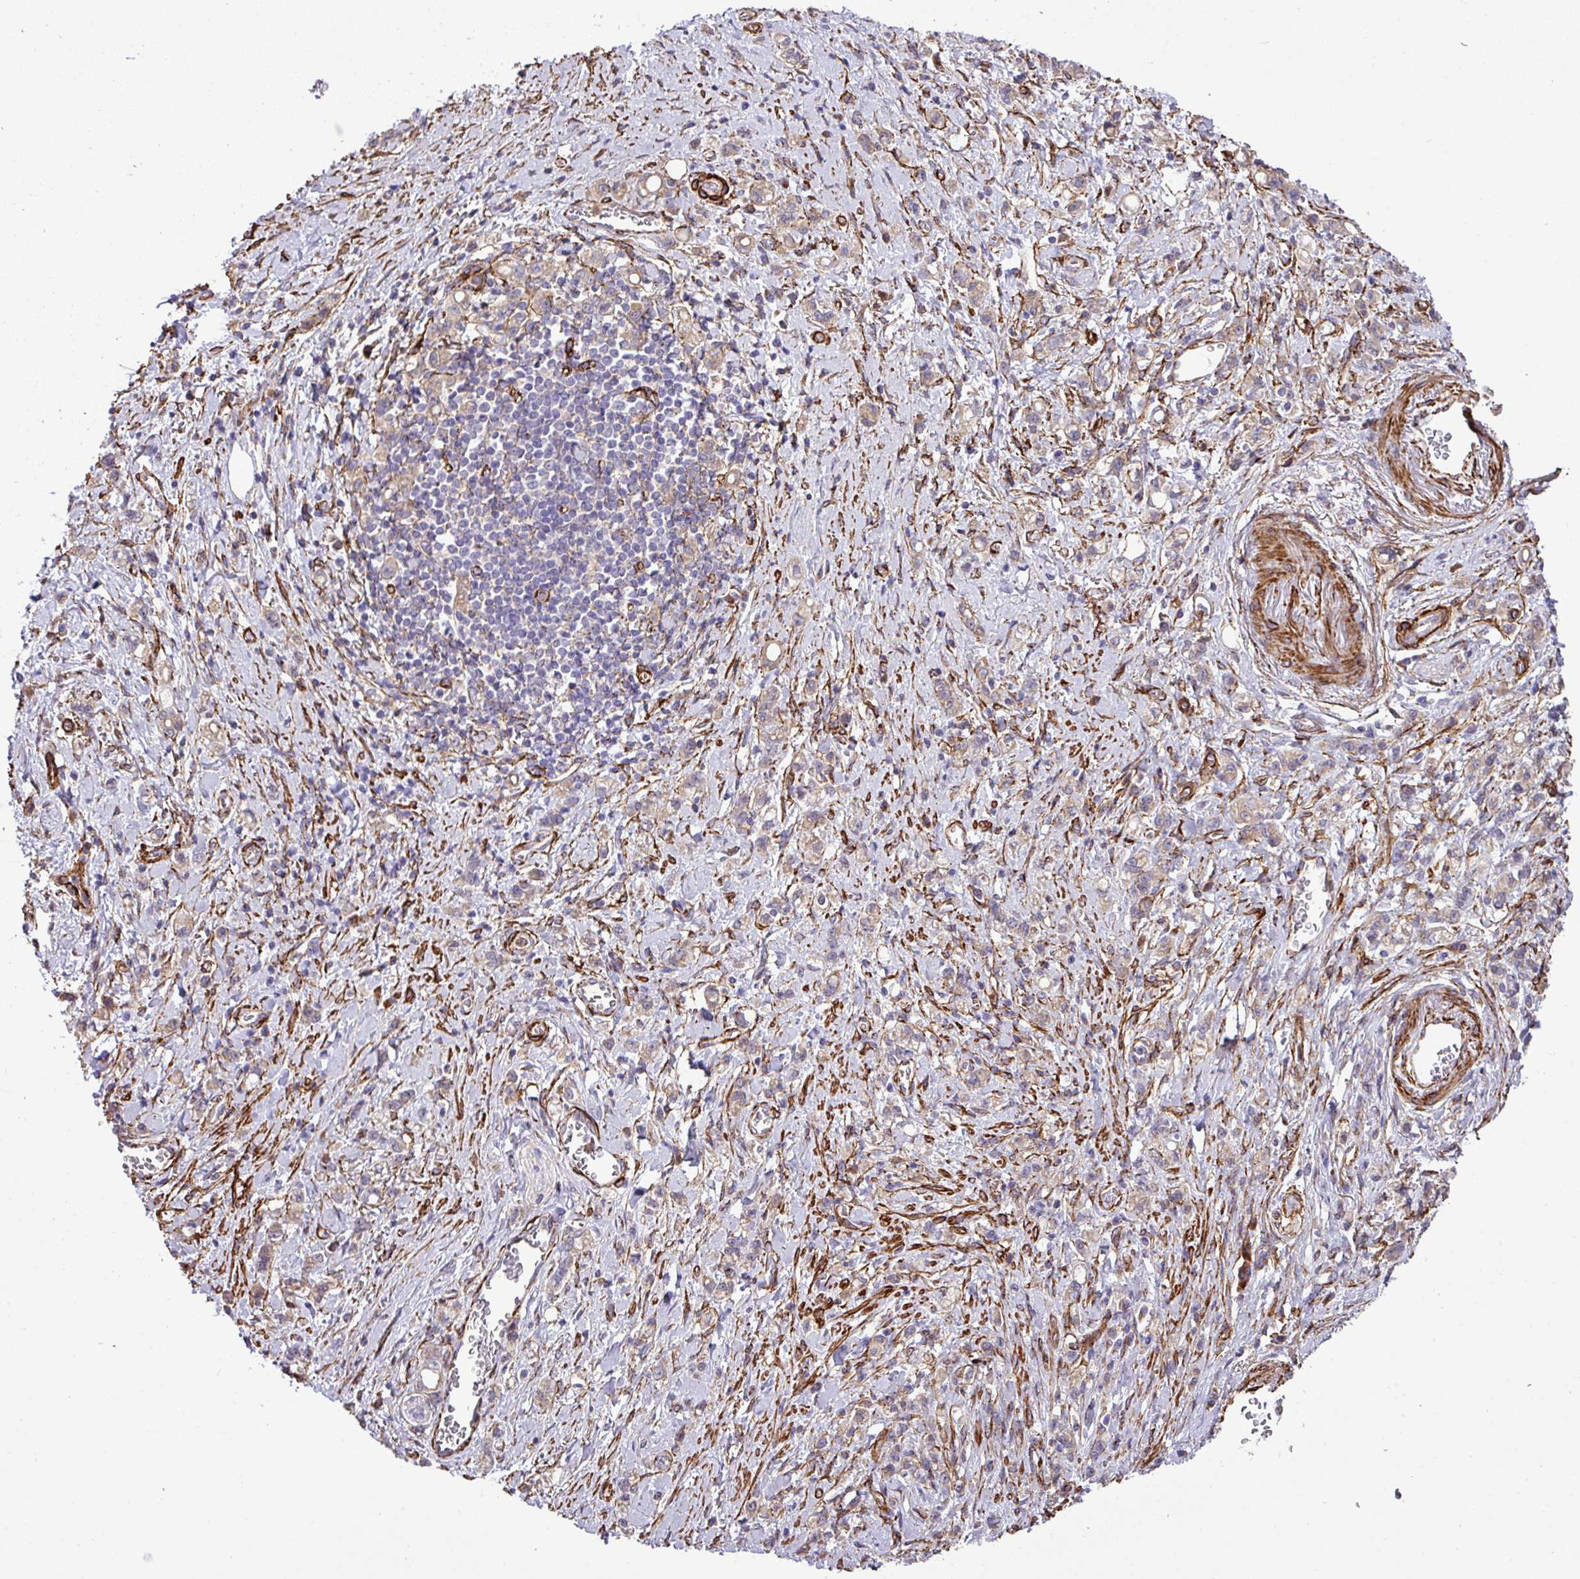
{"staining": {"intensity": "weak", "quantity": "25%-75%", "location": "cytoplasmic/membranous"}, "tissue": "stomach cancer", "cell_type": "Tumor cells", "image_type": "cancer", "snomed": [{"axis": "morphology", "description": "Adenocarcinoma, NOS"}, {"axis": "topography", "description": "Stomach"}], "caption": "Approximately 25%-75% of tumor cells in human stomach cancer demonstrate weak cytoplasmic/membranous protein staining as visualized by brown immunohistochemical staining.", "gene": "FAM47E", "patient": {"sex": "male", "age": 77}}